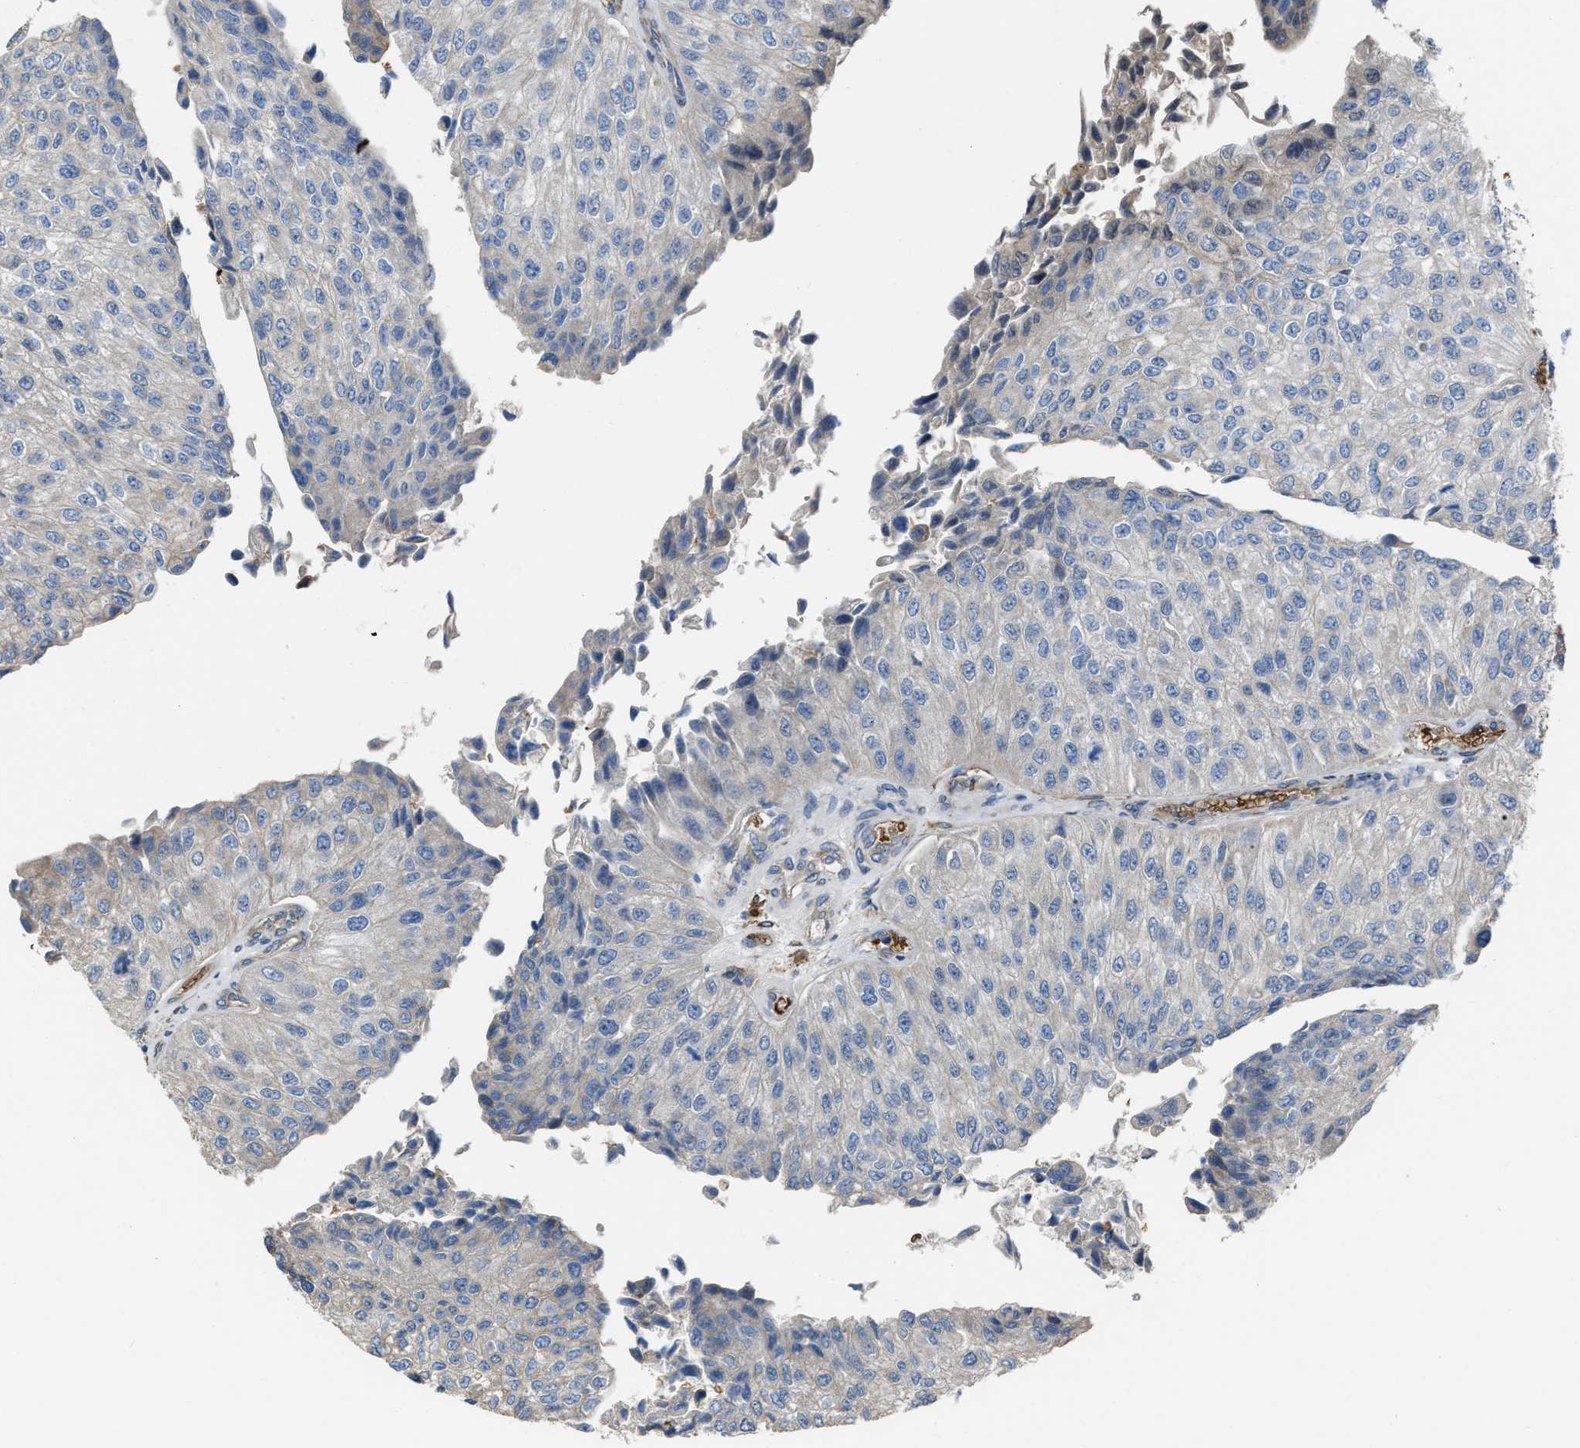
{"staining": {"intensity": "negative", "quantity": "none", "location": "none"}, "tissue": "urothelial cancer", "cell_type": "Tumor cells", "image_type": "cancer", "snomed": [{"axis": "morphology", "description": "Urothelial carcinoma, High grade"}, {"axis": "topography", "description": "Kidney"}, {"axis": "topography", "description": "Urinary bladder"}], "caption": "Urothelial cancer was stained to show a protein in brown. There is no significant staining in tumor cells. Brightfield microscopy of immunohistochemistry (IHC) stained with DAB (brown) and hematoxylin (blue), captured at high magnification.", "gene": "SELENOM", "patient": {"sex": "male", "age": 77}}